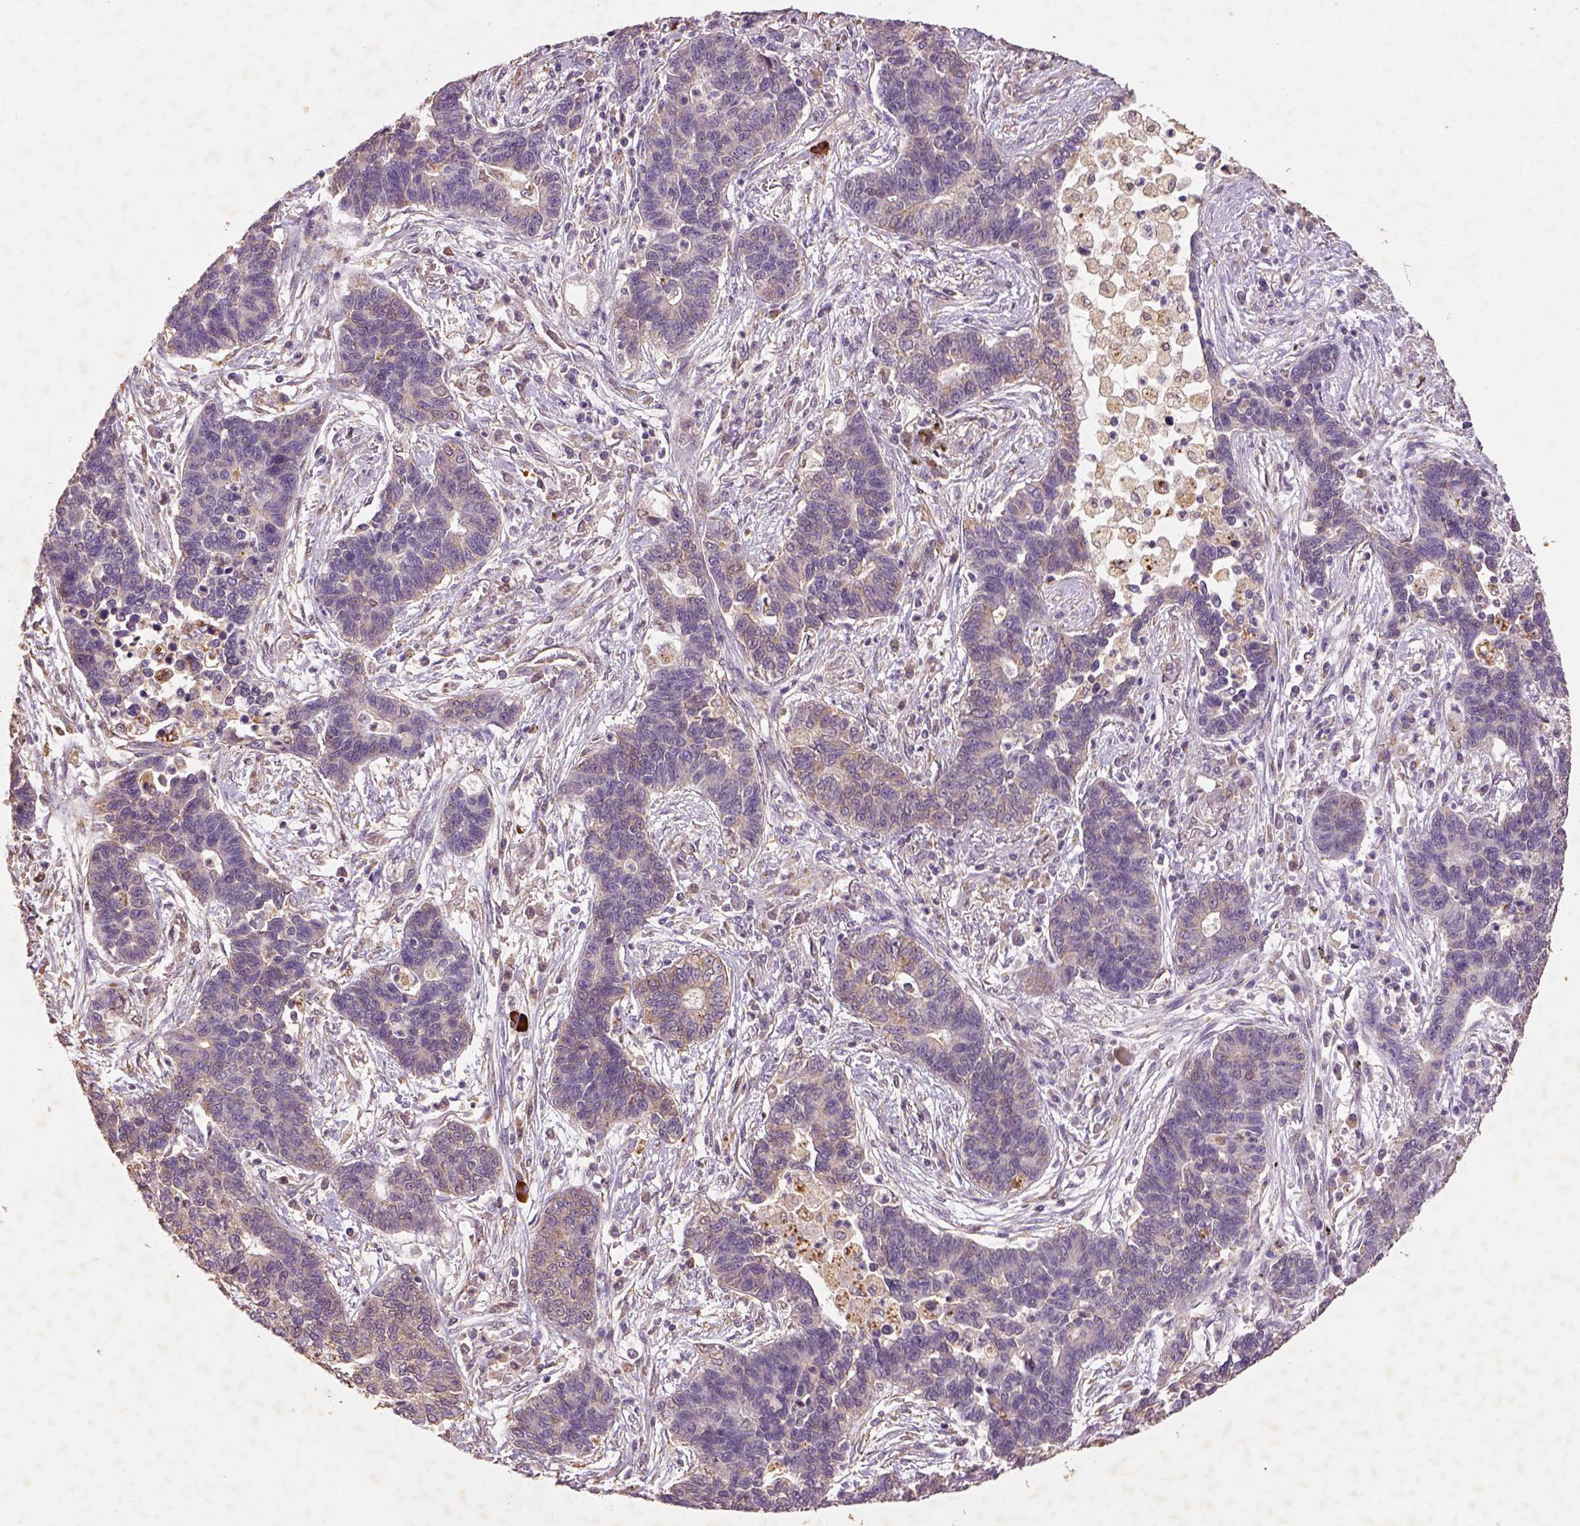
{"staining": {"intensity": "weak", "quantity": ">75%", "location": "cytoplasmic/membranous"}, "tissue": "lung cancer", "cell_type": "Tumor cells", "image_type": "cancer", "snomed": [{"axis": "morphology", "description": "Adenocarcinoma, NOS"}, {"axis": "topography", "description": "Lung"}], "caption": "Immunohistochemistry (IHC) (DAB (3,3'-diaminobenzidine)) staining of adenocarcinoma (lung) demonstrates weak cytoplasmic/membranous protein staining in about >75% of tumor cells. (IHC, brightfield microscopy, high magnification).", "gene": "AP2B1", "patient": {"sex": "female", "age": 57}}